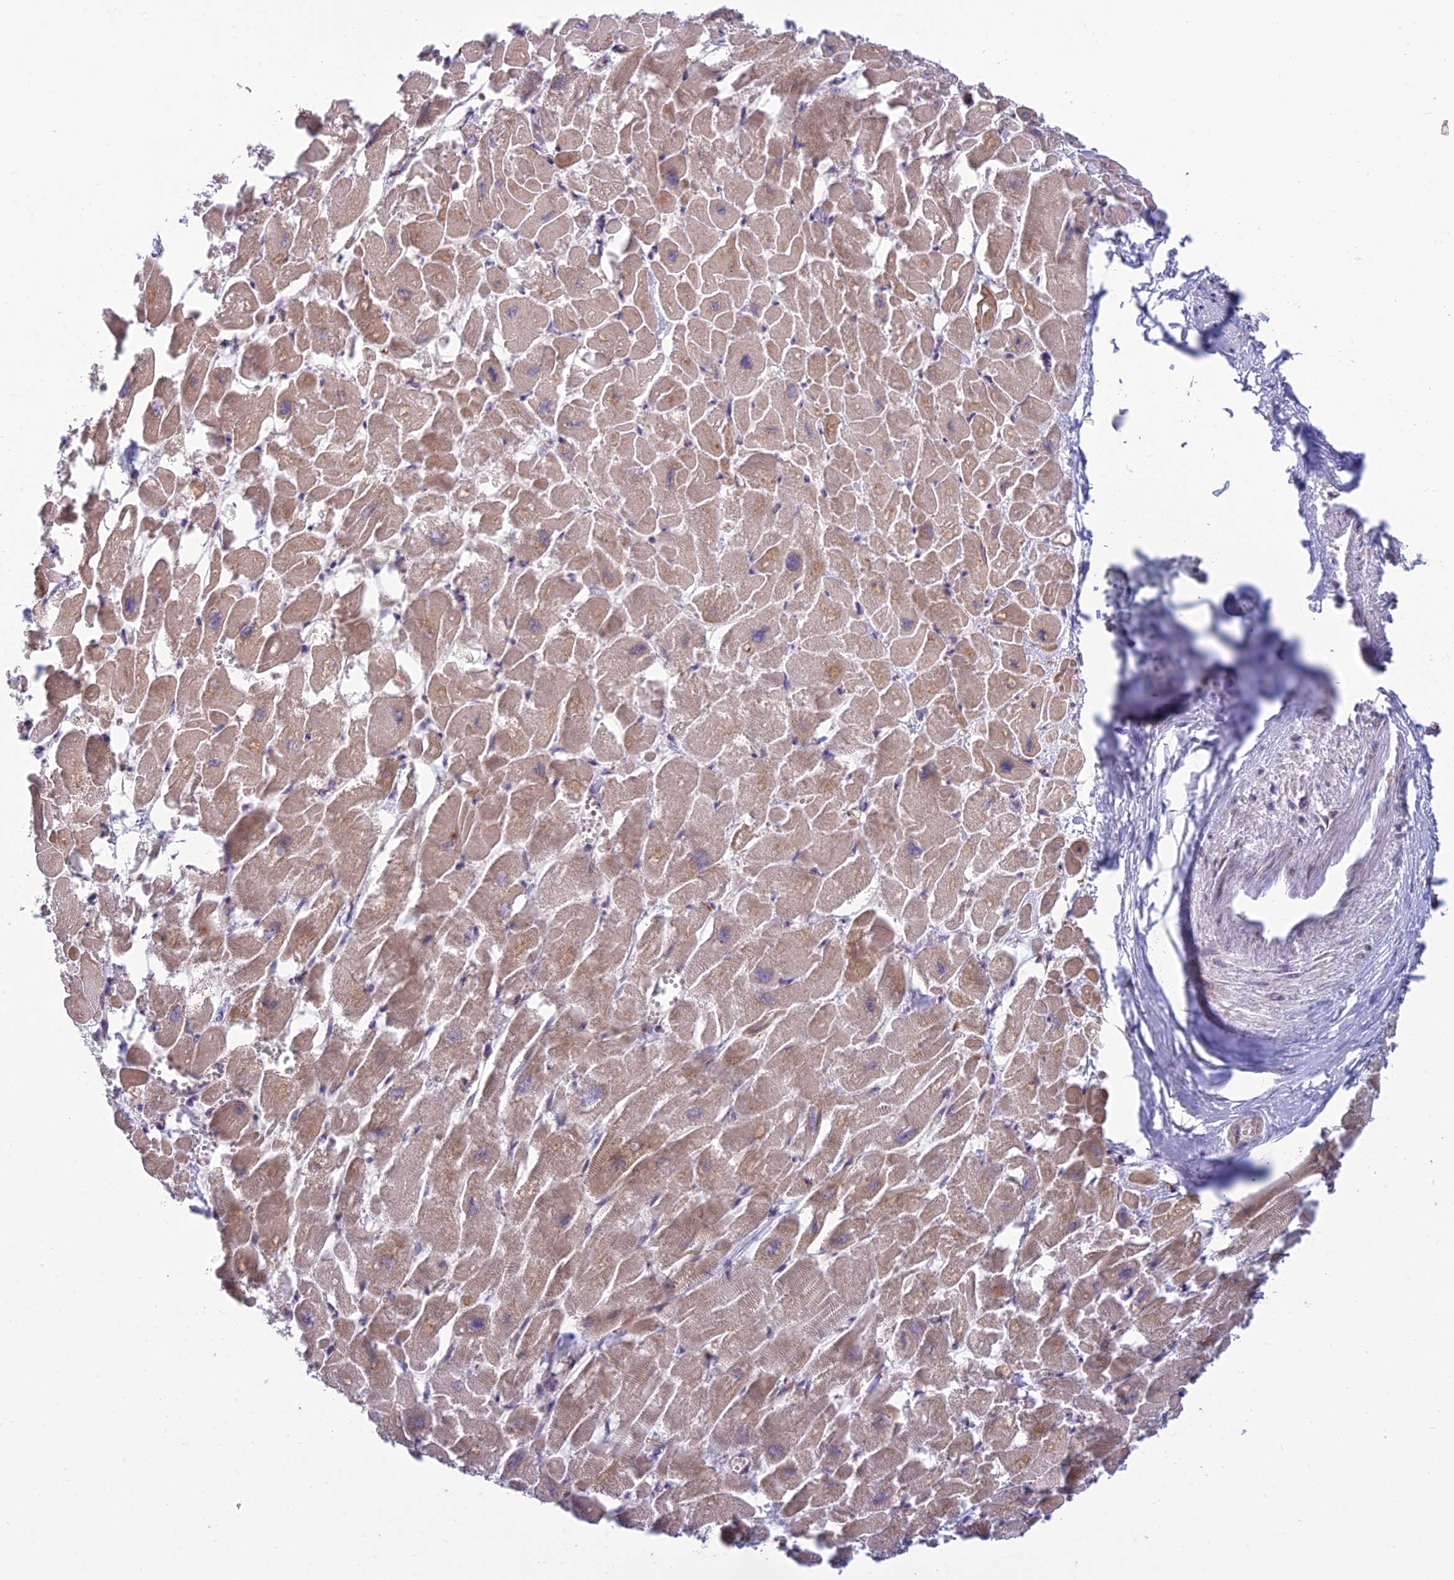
{"staining": {"intensity": "moderate", "quantity": ">75%", "location": "cytoplasmic/membranous"}, "tissue": "heart muscle", "cell_type": "Cardiomyocytes", "image_type": "normal", "snomed": [{"axis": "morphology", "description": "Normal tissue, NOS"}, {"axis": "topography", "description": "Heart"}], "caption": "A medium amount of moderate cytoplasmic/membranous positivity is appreciated in approximately >75% of cardiomyocytes in normal heart muscle. The staining was performed using DAB to visualize the protein expression in brown, while the nuclei were stained in blue with hematoxylin (Magnification: 20x).", "gene": "RPL17", "patient": {"sex": "male", "age": 54}}